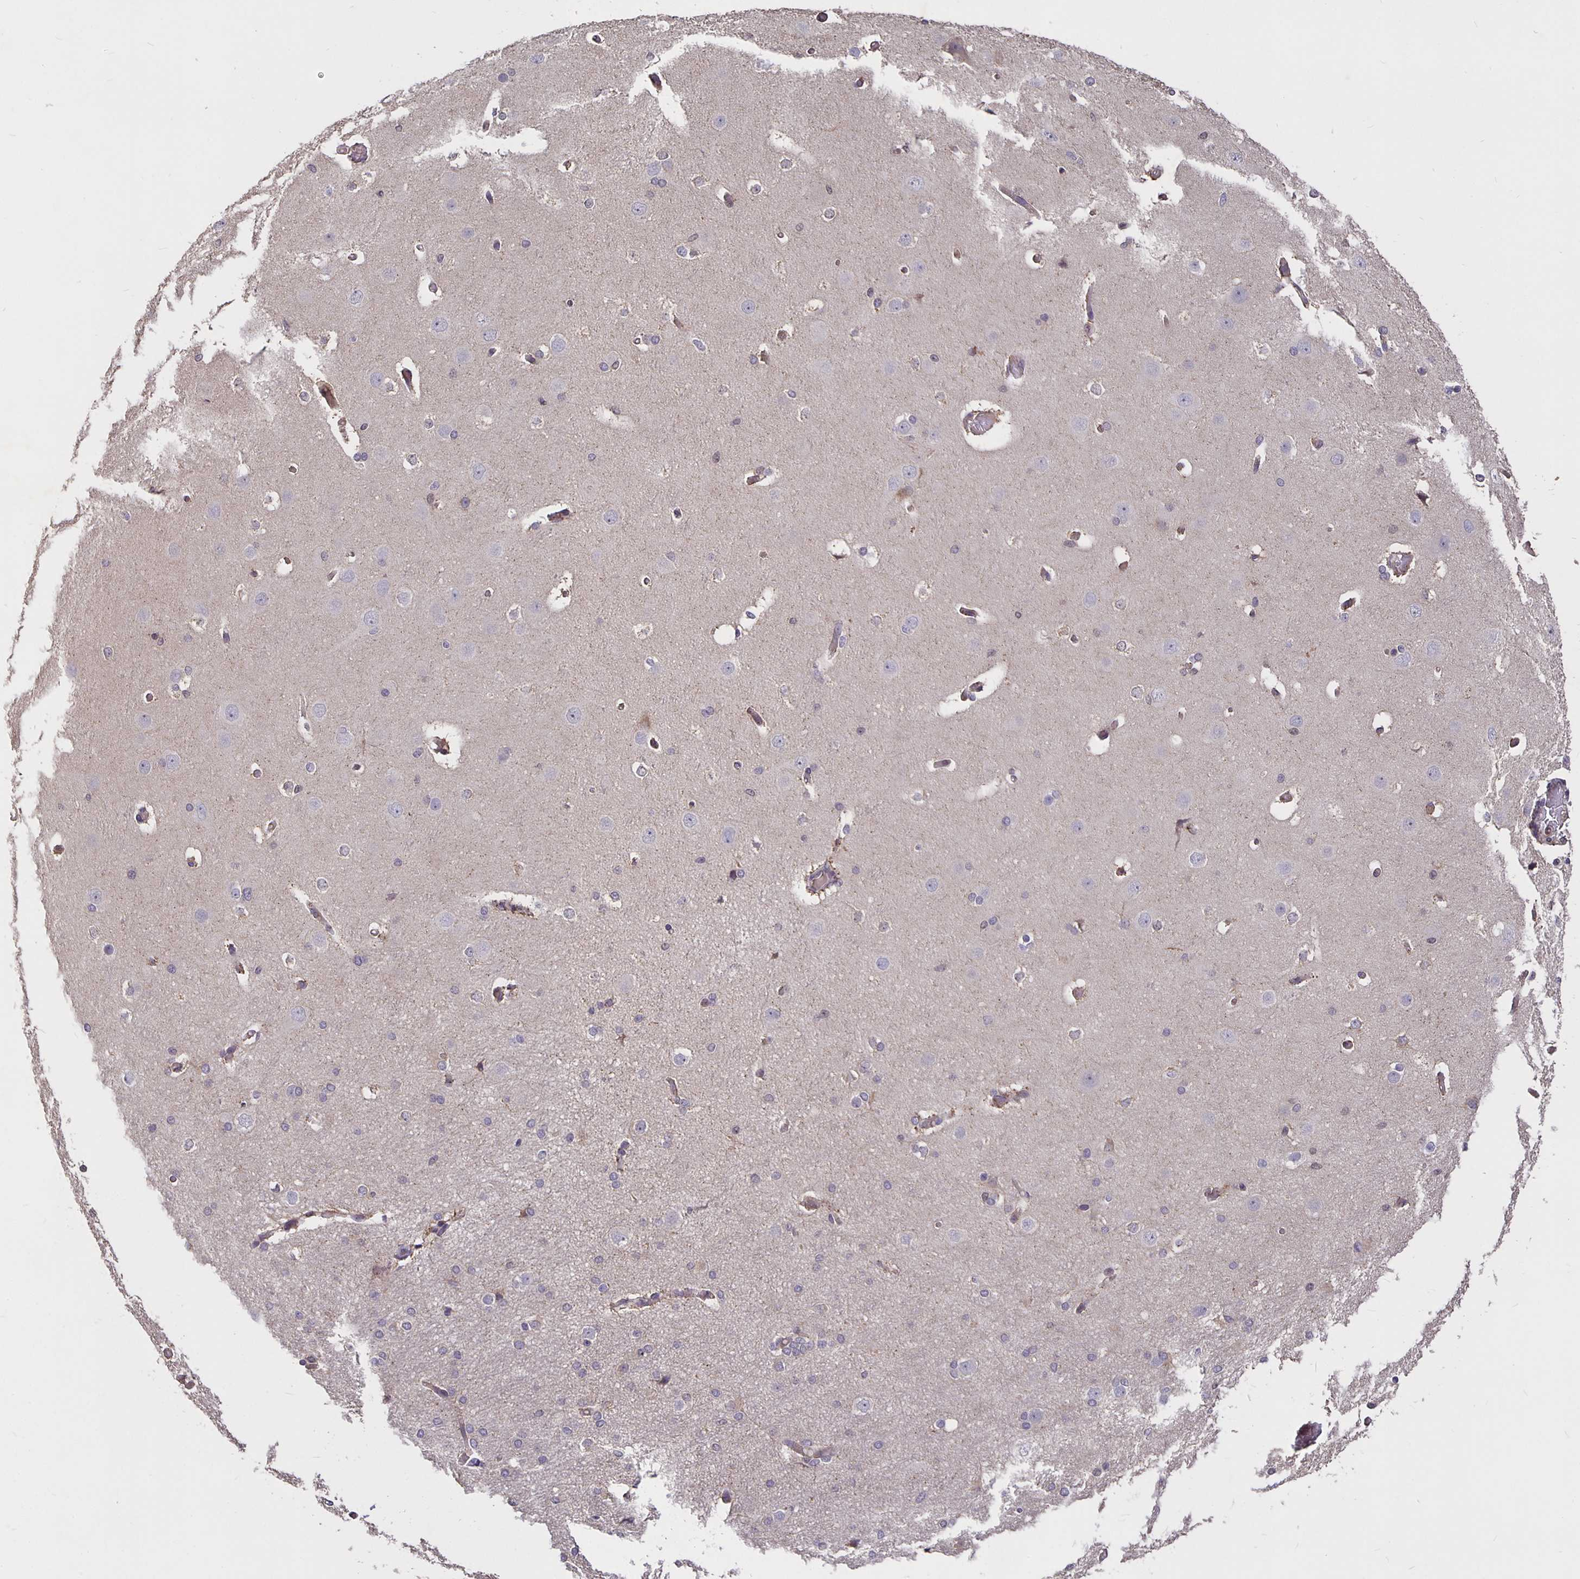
{"staining": {"intensity": "negative", "quantity": "none", "location": "none"}, "tissue": "cerebral cortex", "cell_type": "Endothelial cells", "image_type": "normal", "snomed": [{"axis": "morphology", "description": "Normal tissue, NOS"}, {"axis": "morphology", "description": "Inflammation, NOS"}, {"axis": "topography", "description": "Cerebral cortex"}], "caption": "Immunohistochemical staining of unremarkable cerebral cortex shows no significant positivity in endothelial cells.", "gene": "NOG", "patient": {"sex": "male", "age": 6}}